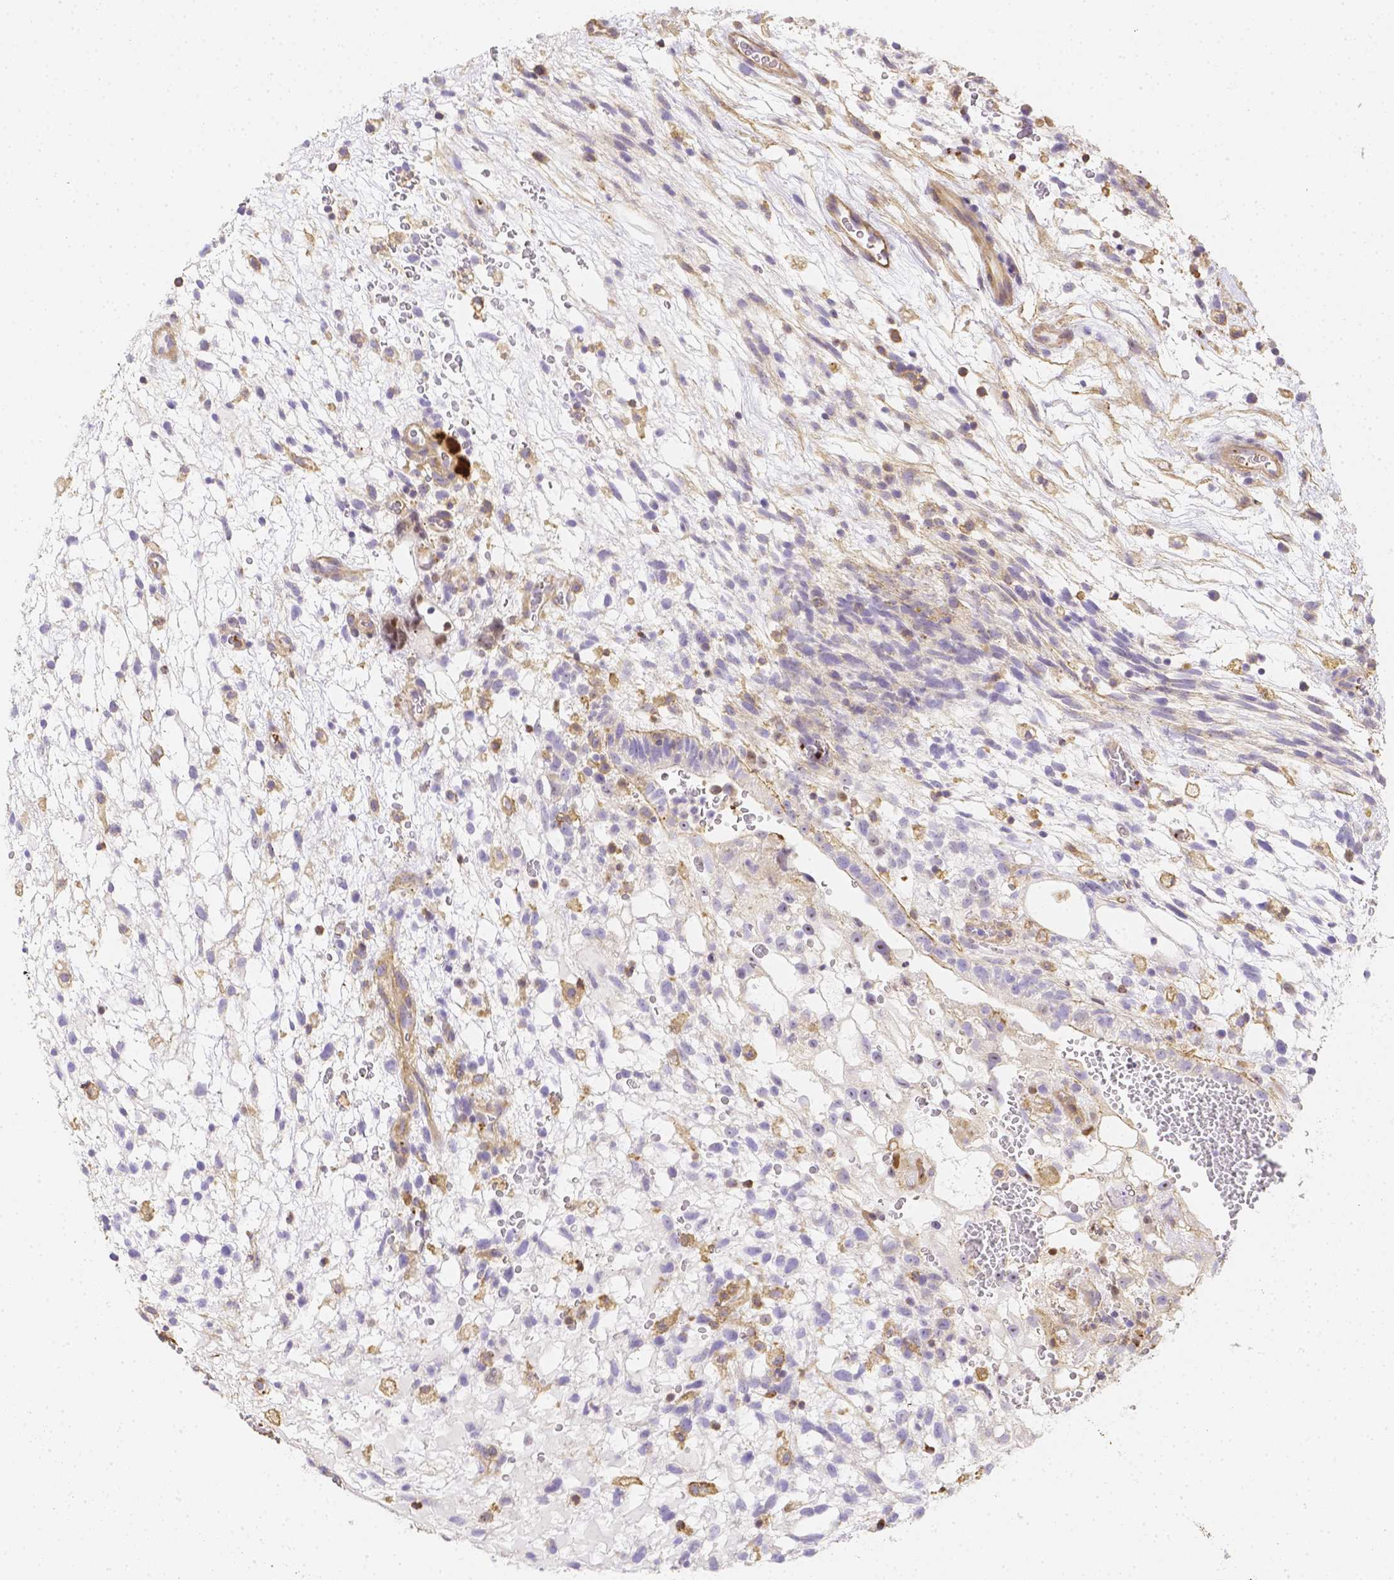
{"staining": {"intensity": "weak", "quantity": "25%-75%", "location": "cytoplasmic/membranous"}, "tissue": "testis cancer", "cell_type": "Tumor cells", "image_type": "cancer", "snomed": [{"axis": "morphology", "description": "Normal tissue, NOS"}, {"axis": "morphology", "description": "Carcinoma, Embryonal, NOS"}, {"axis": "topography", "description": "Testis"}], "caption": "Immunohistochemistry (IHC) (DAB) staining of human testis embryonal carcinoma demonstrates weak cytoplasmic/membranous protein staining in about 25%-75% of tumor cells. The protein of interest is shown in brown color, while the nuclei are stained blue.", "gene": "ASAH2", "patient": {"sex": "male", "age": 32}}